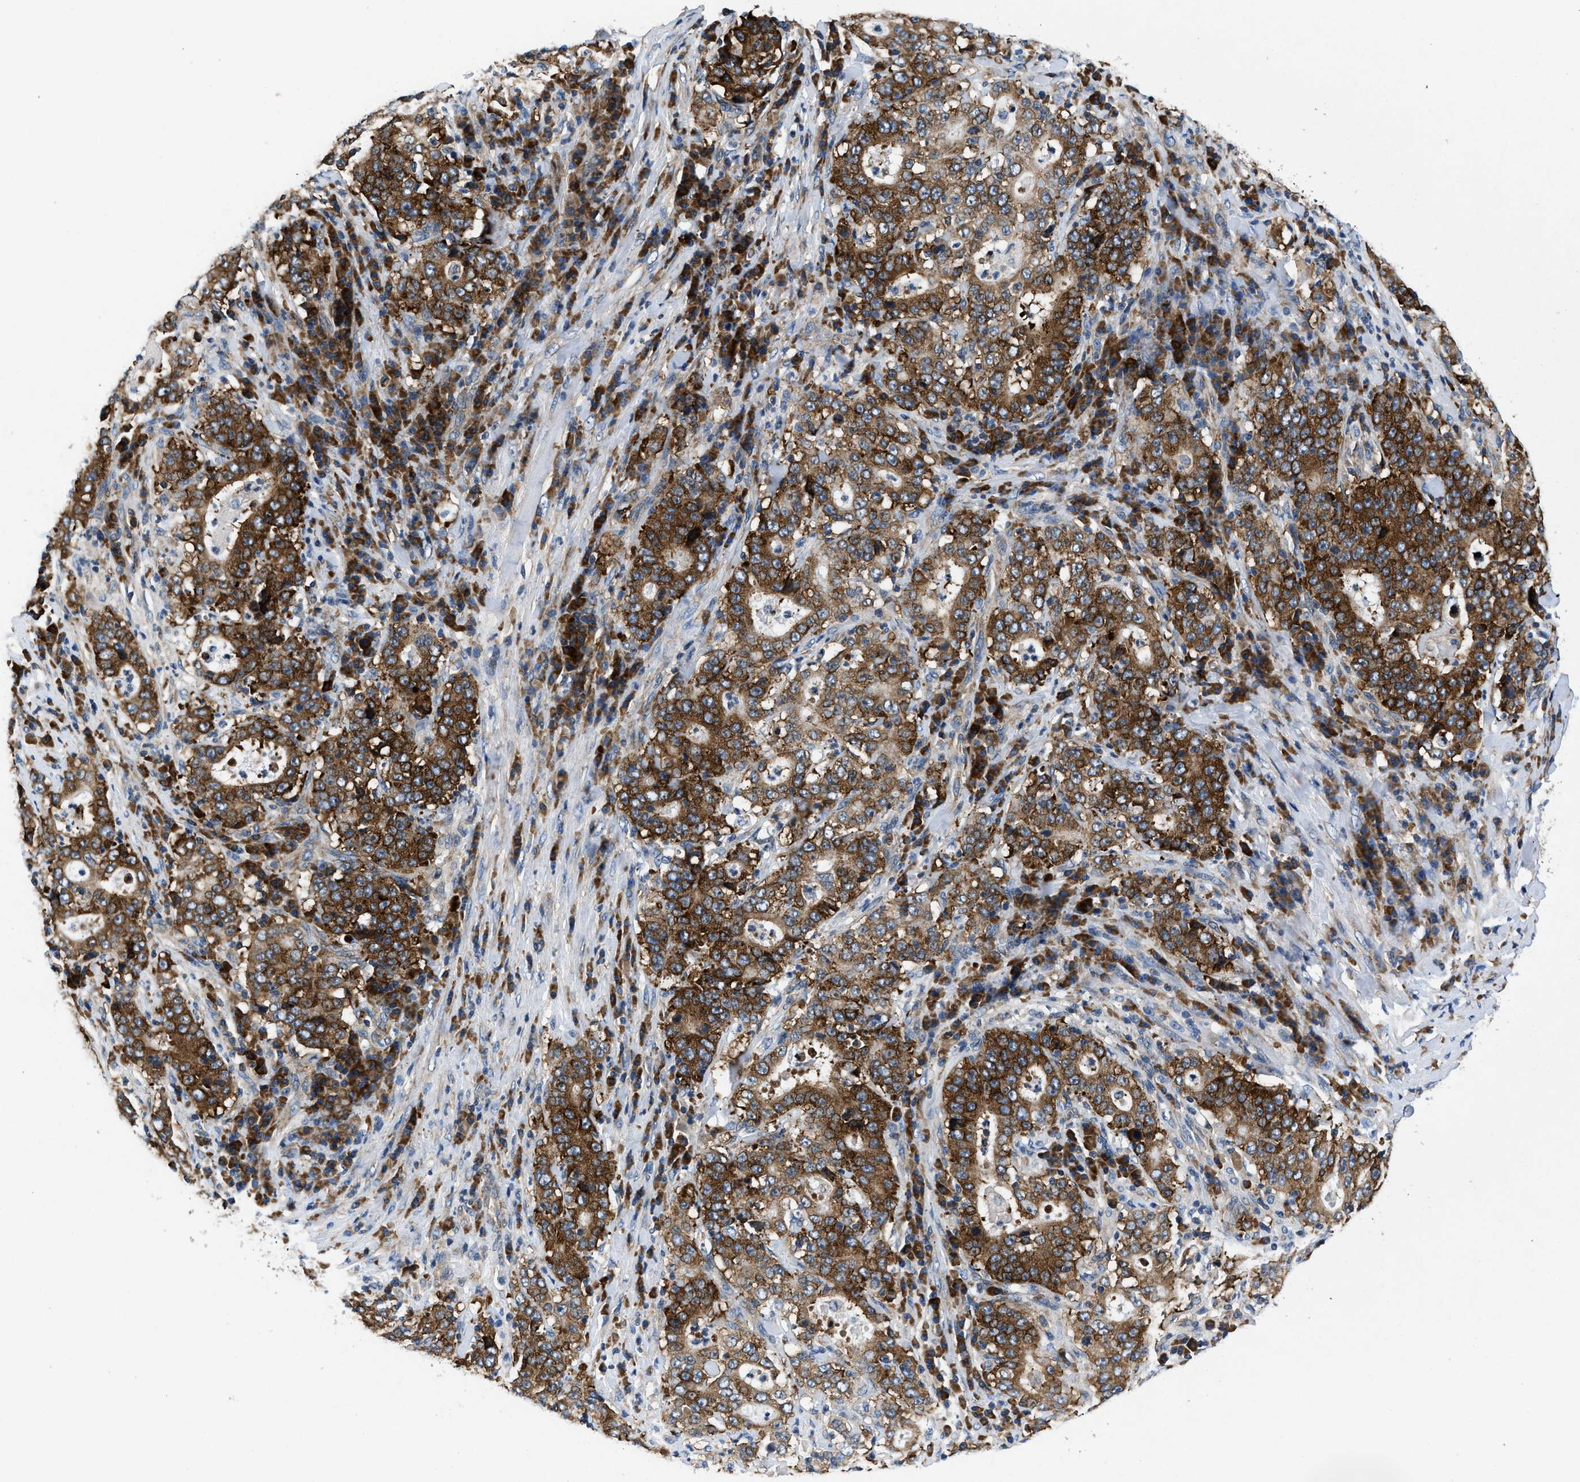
{"staining": {"intensity": "strong", "quantity": ">75%", "location": "cytoplasmic/membranous"}, "tissue": "stomach cancer", "cell_type": "Tumor cells", "image_type": "cancer", "snomed": [{"axis": "morphology", "description": "Normal tissue, NOS"}, {"axis": "morphology", "description": "Adenocarcinoma, NOS"}, {"axis": "topography", "description": "Stomach, upper"}, {"axis": "topography", "description": "Stomach"}], "caption": "Immunohistochemical staining of stomach adenocarcinoma displays strong cytoplasmic/membranous protein expression in about >75% of tumor cells.", "gene": "PA2G4", "patient": {"sex": "male", "age": 59}}